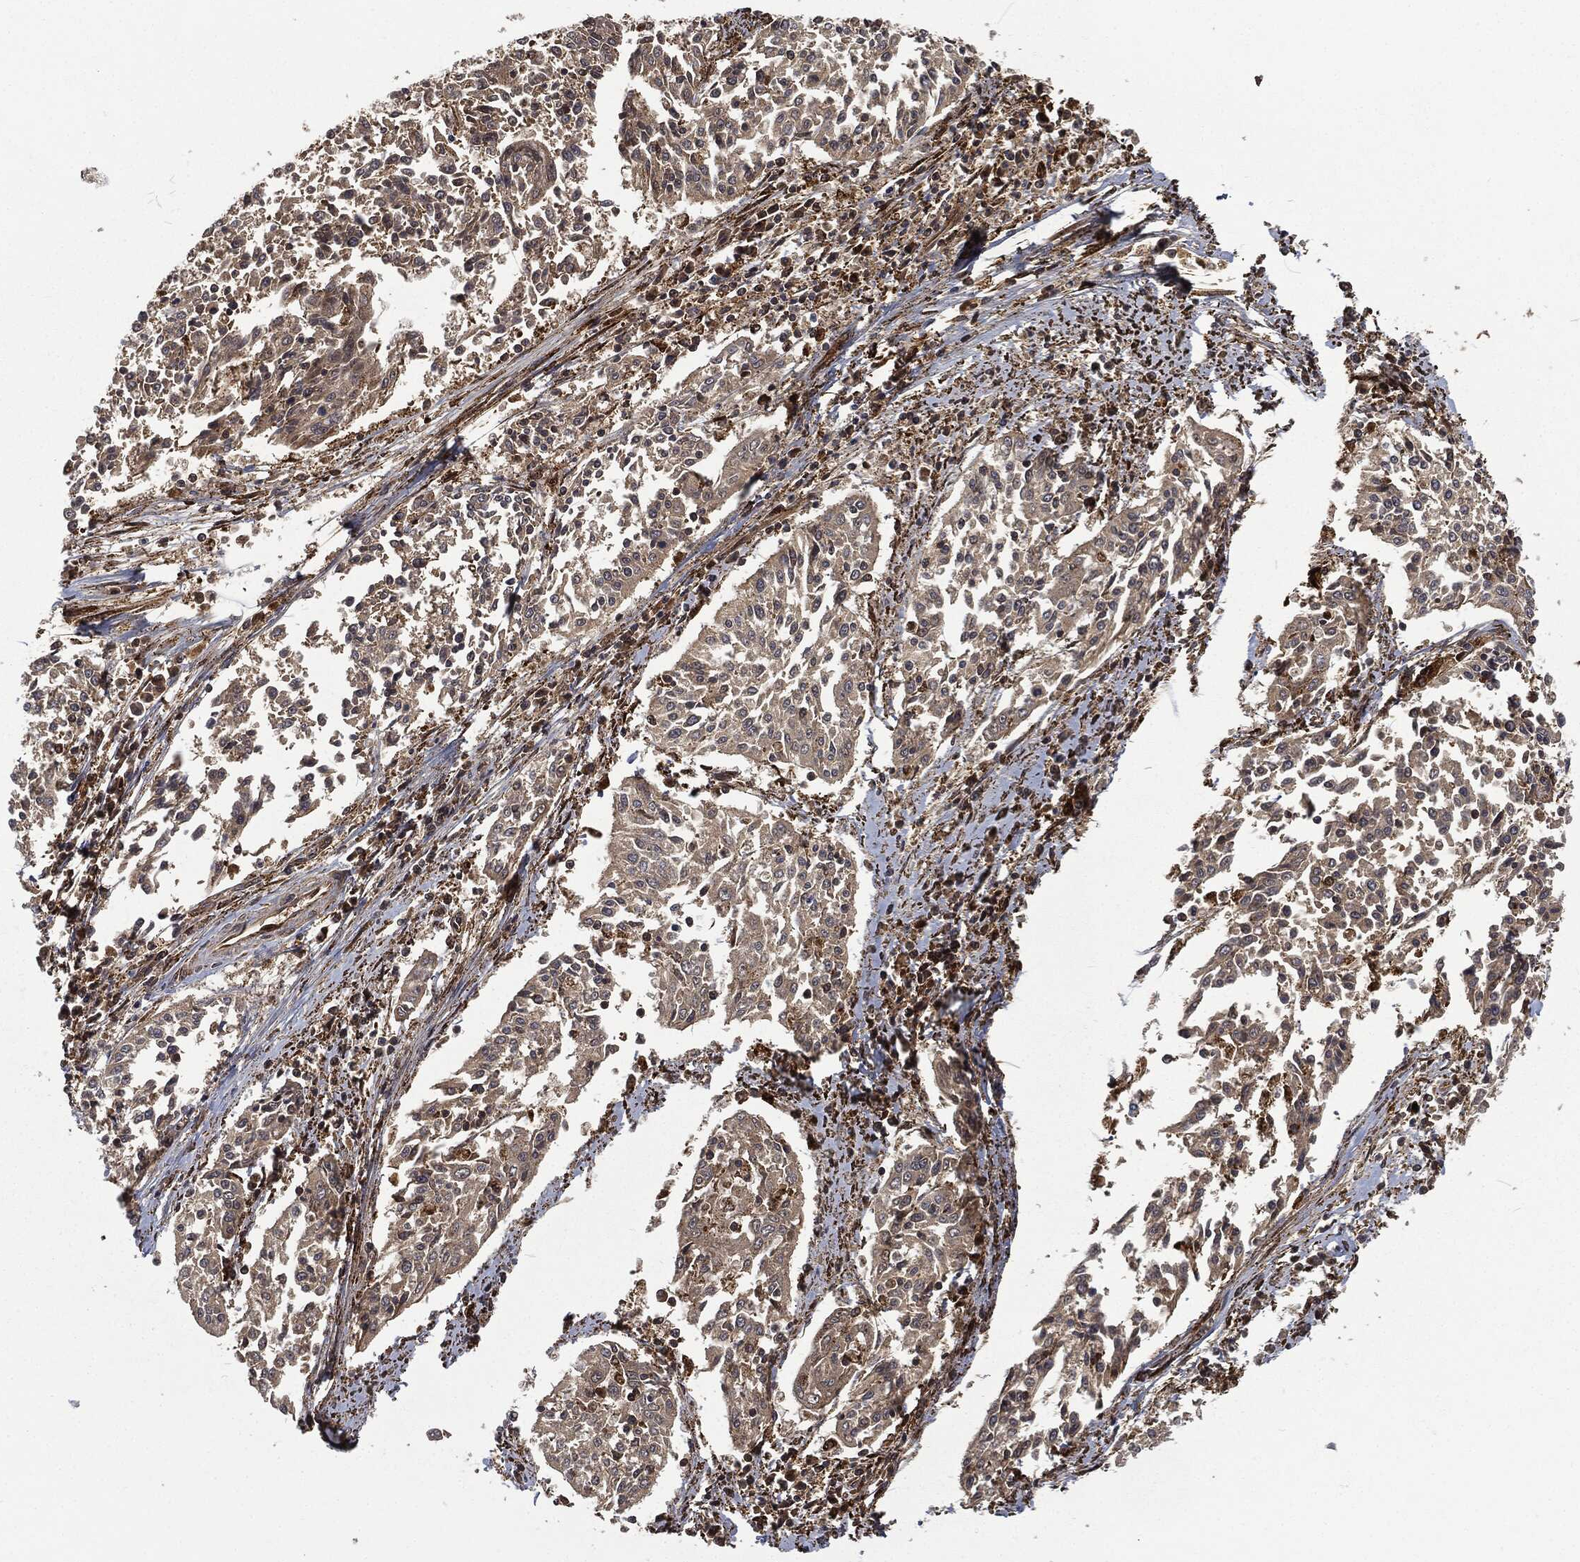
{"staining": {"intensity": "weak", "quantity": "25%-75%", "location": "cytoplasmic/membranous"}, "tissue": "cervical cancer", "cell_type": "Tumor cells", "image_type": "cancer", "snomed": [{"axis": "morphology", "description": "Squamous cell carcinoma, NOS"}, {"axis": "topography", "description": "Cervix"}], "caption": "Cervical squamous cell carcinoma tissue displays weak cytoplasmic/membranous expression in about 25%-75% of tumor cells", "gene": "RFTN1", "patient": {"sex": "female", "age": 41}}